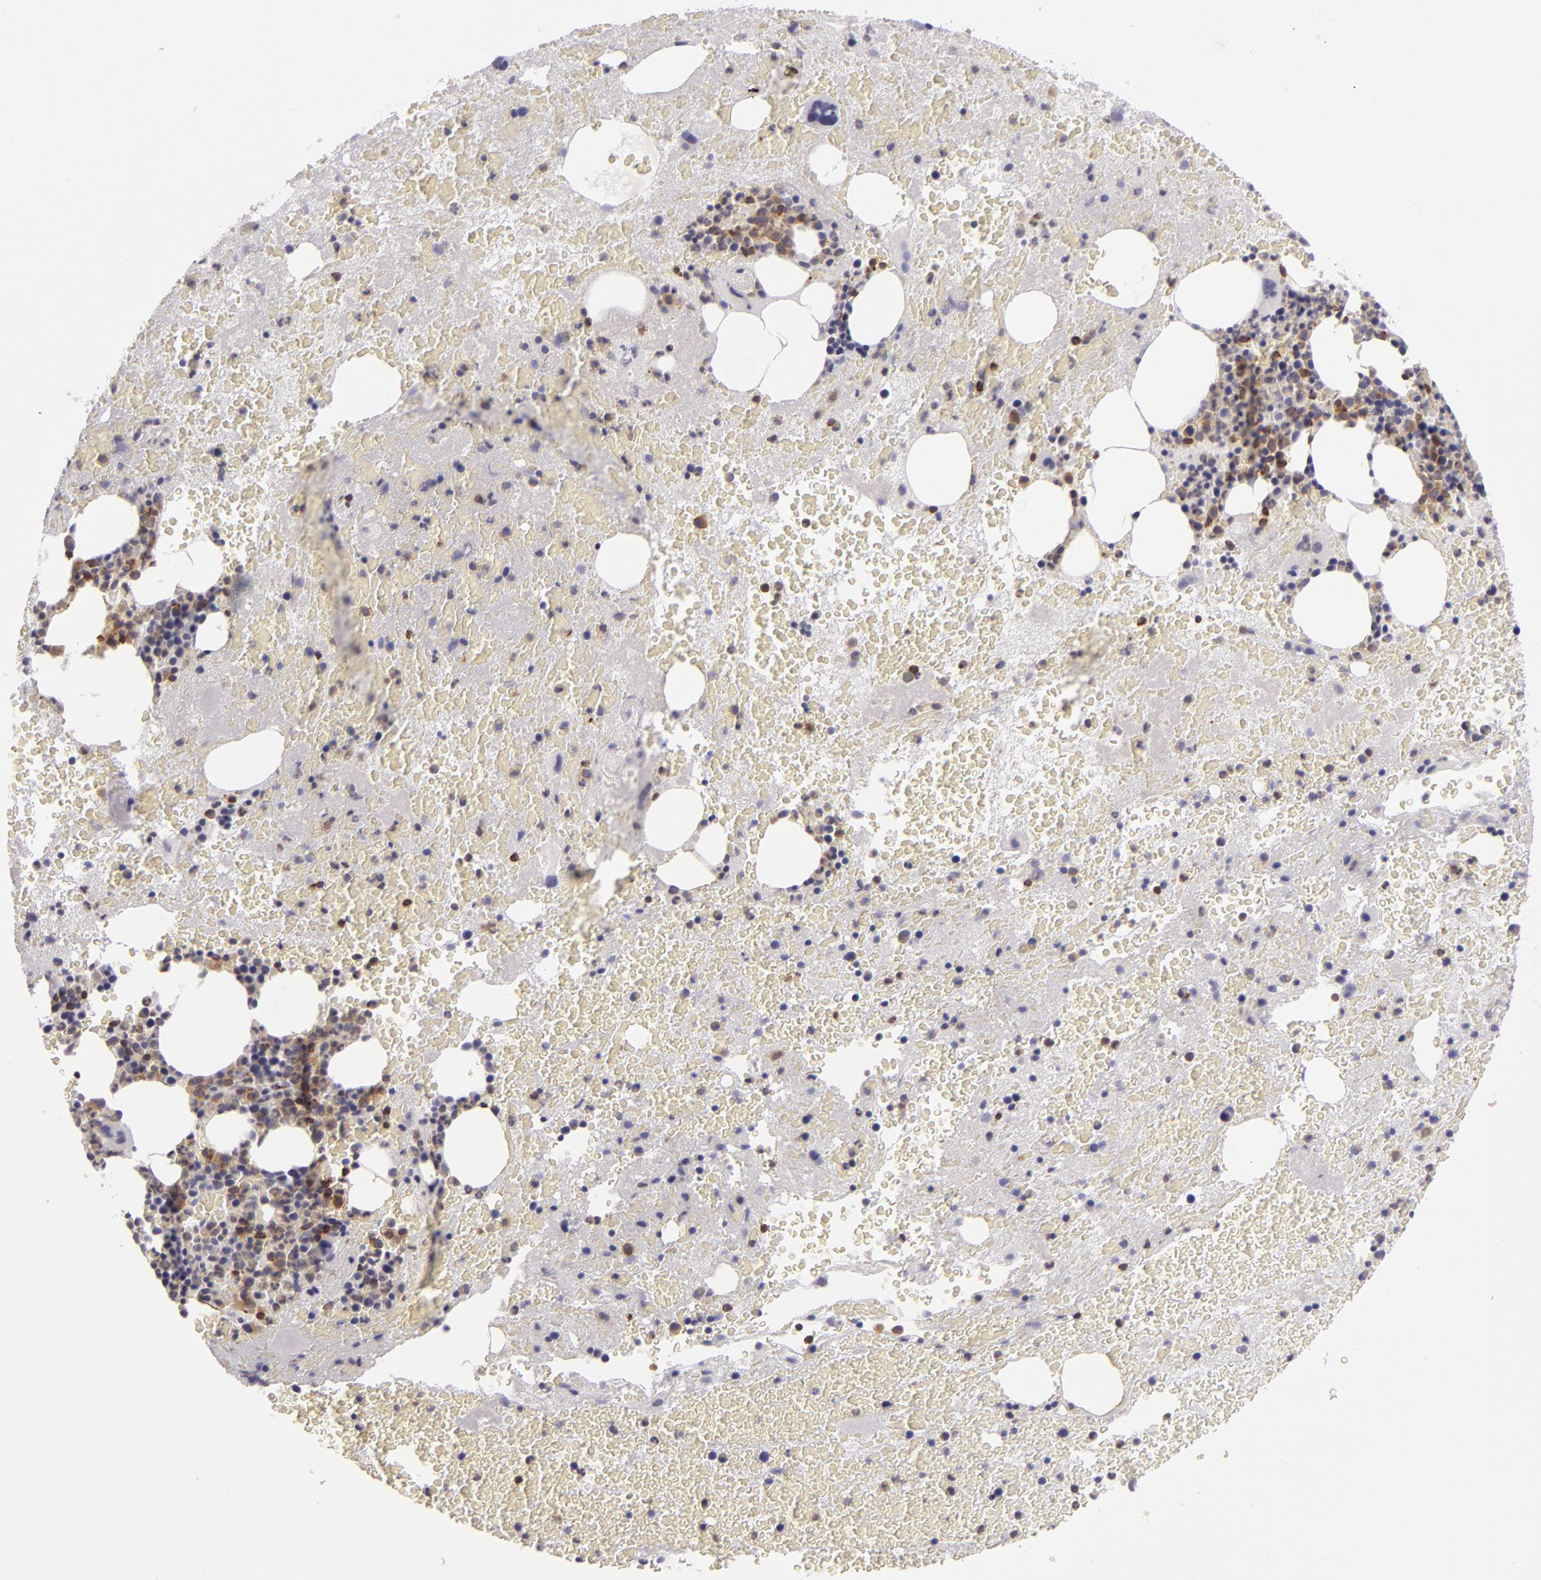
{"staining": {"intensity": "moderate", "quantity": "25%-75%", "location": "cytoplasmic/membranous"}, "tissue": "bone marrow", "cell_type": "Hematopoietic cells", "image_type": "normal", "snomed": [{"axis": "morphology", "description": "Normal tissue, NOS"}, {"axis": "topography", "description": "Bone marrow"}], "caption": "Immunohistochemical staining of unremarkable human bone marrow demonstrates 25%-75% levels of moderate cytoplasmic/membranous protein positivity in about 25%-75% of hematopoietic cells.", "gene": "KCNAB2", "patient": {"sex": "male", "age": 76}}